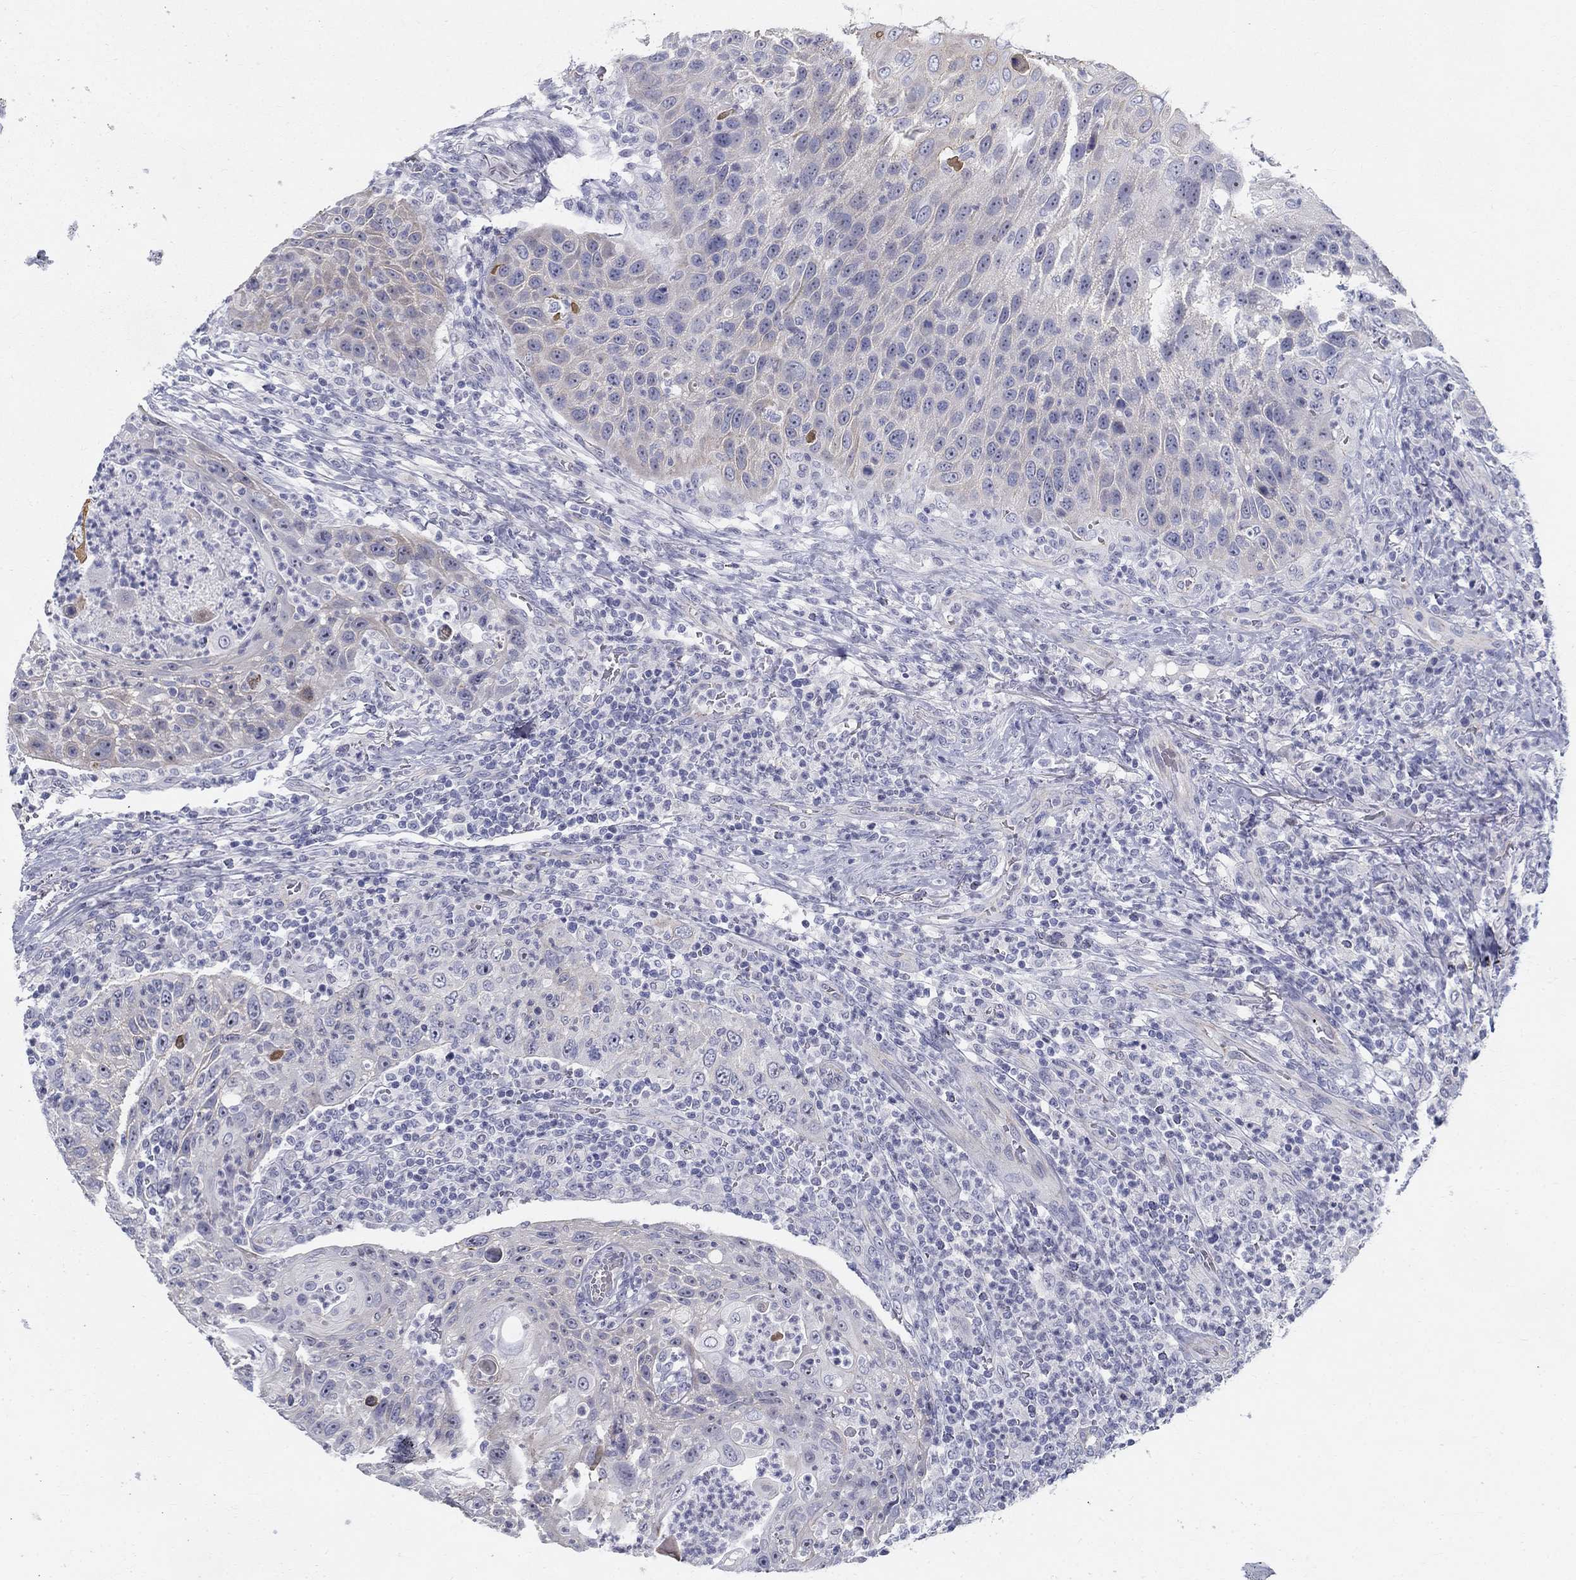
{"staining": {"intensity": "weak", "quantity": "<25%", "location": "cytoplasmic/membranous"}, "tissue": "head and neck cancer", "cell_type": "Tumor cells", "image_type": "cancer", "snomed": [{"axis": "morphology", "description": "Squamous cell carcinoma, NOS"}, {"axis": "topography", "description": "Head-Neck"}], "caption": "The immunohistochemistry (IHC) image has no significant positivity in tumor cells of head and neck cancer (squamous cell carcinoma) tissue. Nuclei are stained in blue.", "gene": "GUCA1A", "patient": {"sex": "male", "age": 69}}